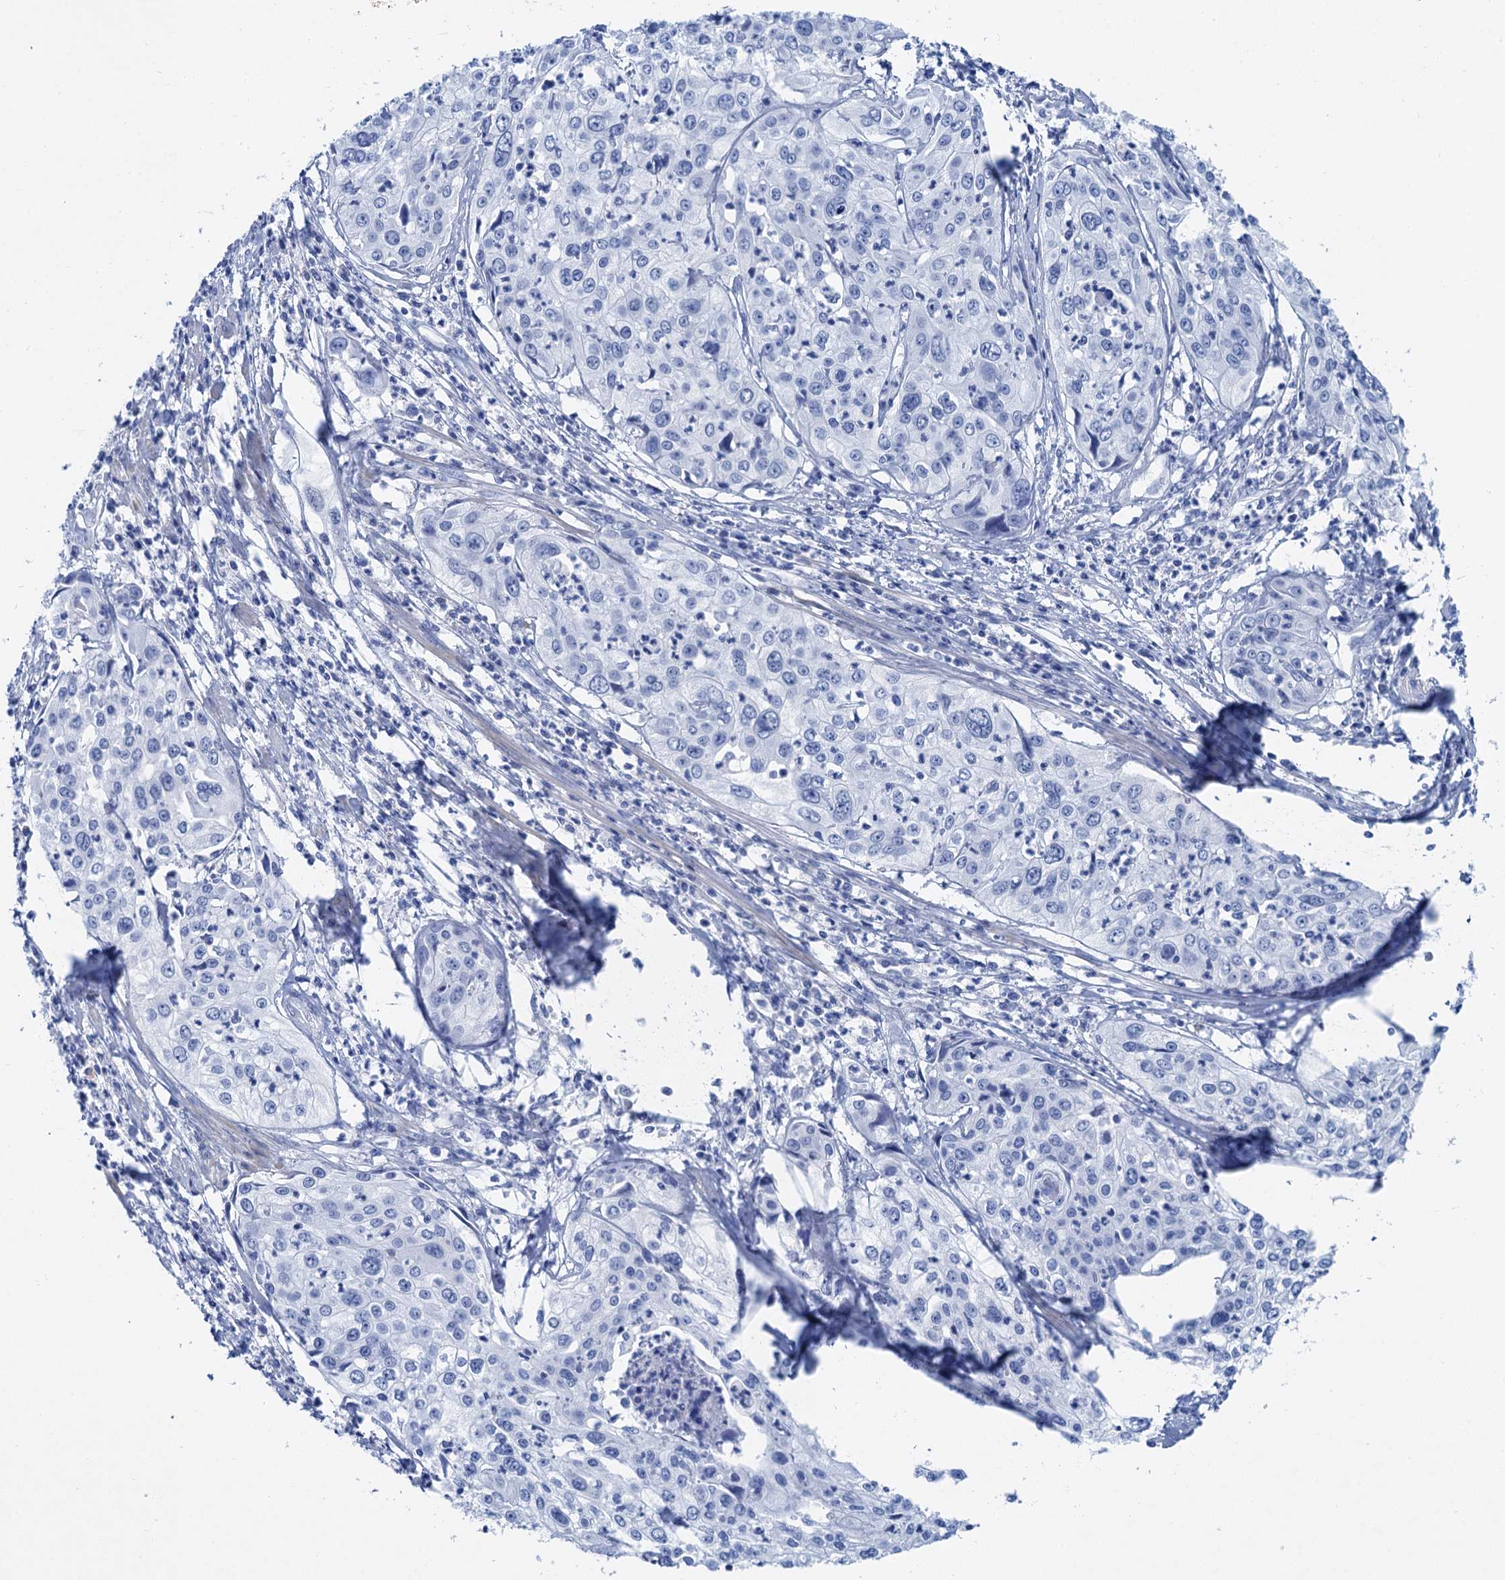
{"staining": {"intensity": "negative", "quantity": "none", "location": "none"}, "tissue": "cervical cancer", "cell_type": "Tumor cells", "image_type": "cancer", "snomed": [{"axis": "morphology", "description": "Squamous cell carcinoma, NOS"}, {"axis": "topography", "description": "Cervix"}], "caption": "High magnification brightfield microscopy of cervical cancer stained with DAB (3,3'-diaminobenzidine) (brown) and counterstained with hematoxylin (blue): tumor cells show no significant staining.", "gene": "NLRP10", "patient": {"sex": "female", "age": 31}}